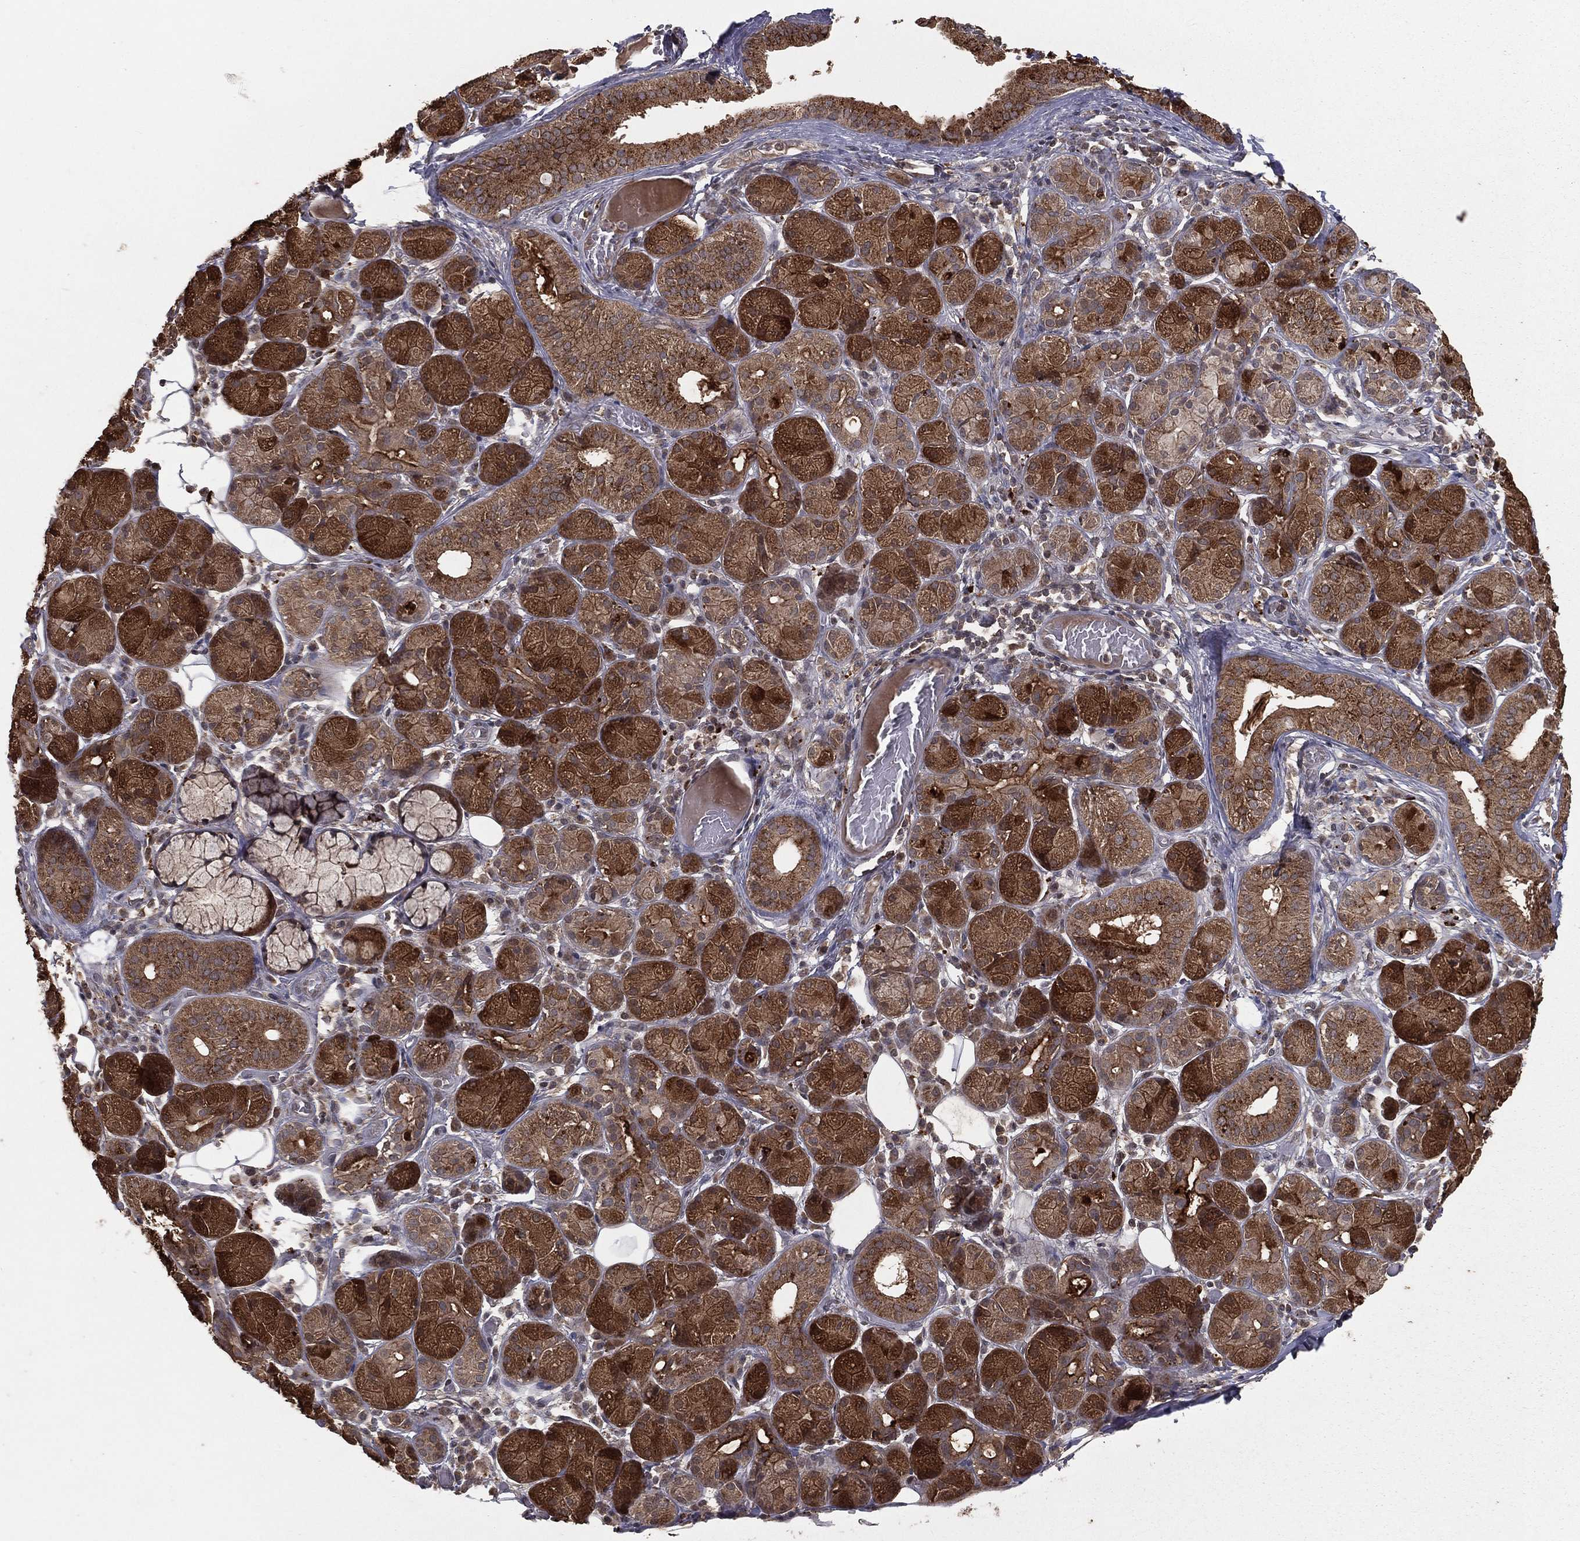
{"staining": {"intensity": "strong", "quantity": "25%-75%", "location": "cytoplasmic/membranous"}, "tissue": "salivary gland", "cell_type": "Glandular cells", "image_type": "normal", "snomed": [{"axis": "morphology", "description": "Normal tissue, NOS"}, {"axis": "topography", "description": "Salivary gland"}], "caption": "Immunohistochemistry of unremarkable human salivary gland reveals high levels of strong cytoplasmic/membranous staining in about 25%-75% of glandular cells. The staining was performed using DAB, with brown indicating positive protein expression. Nuclei are stained blue with hematoxylin.", "gene": "ZDHHC15", "patient": {"sex": "male", "age": 71}}